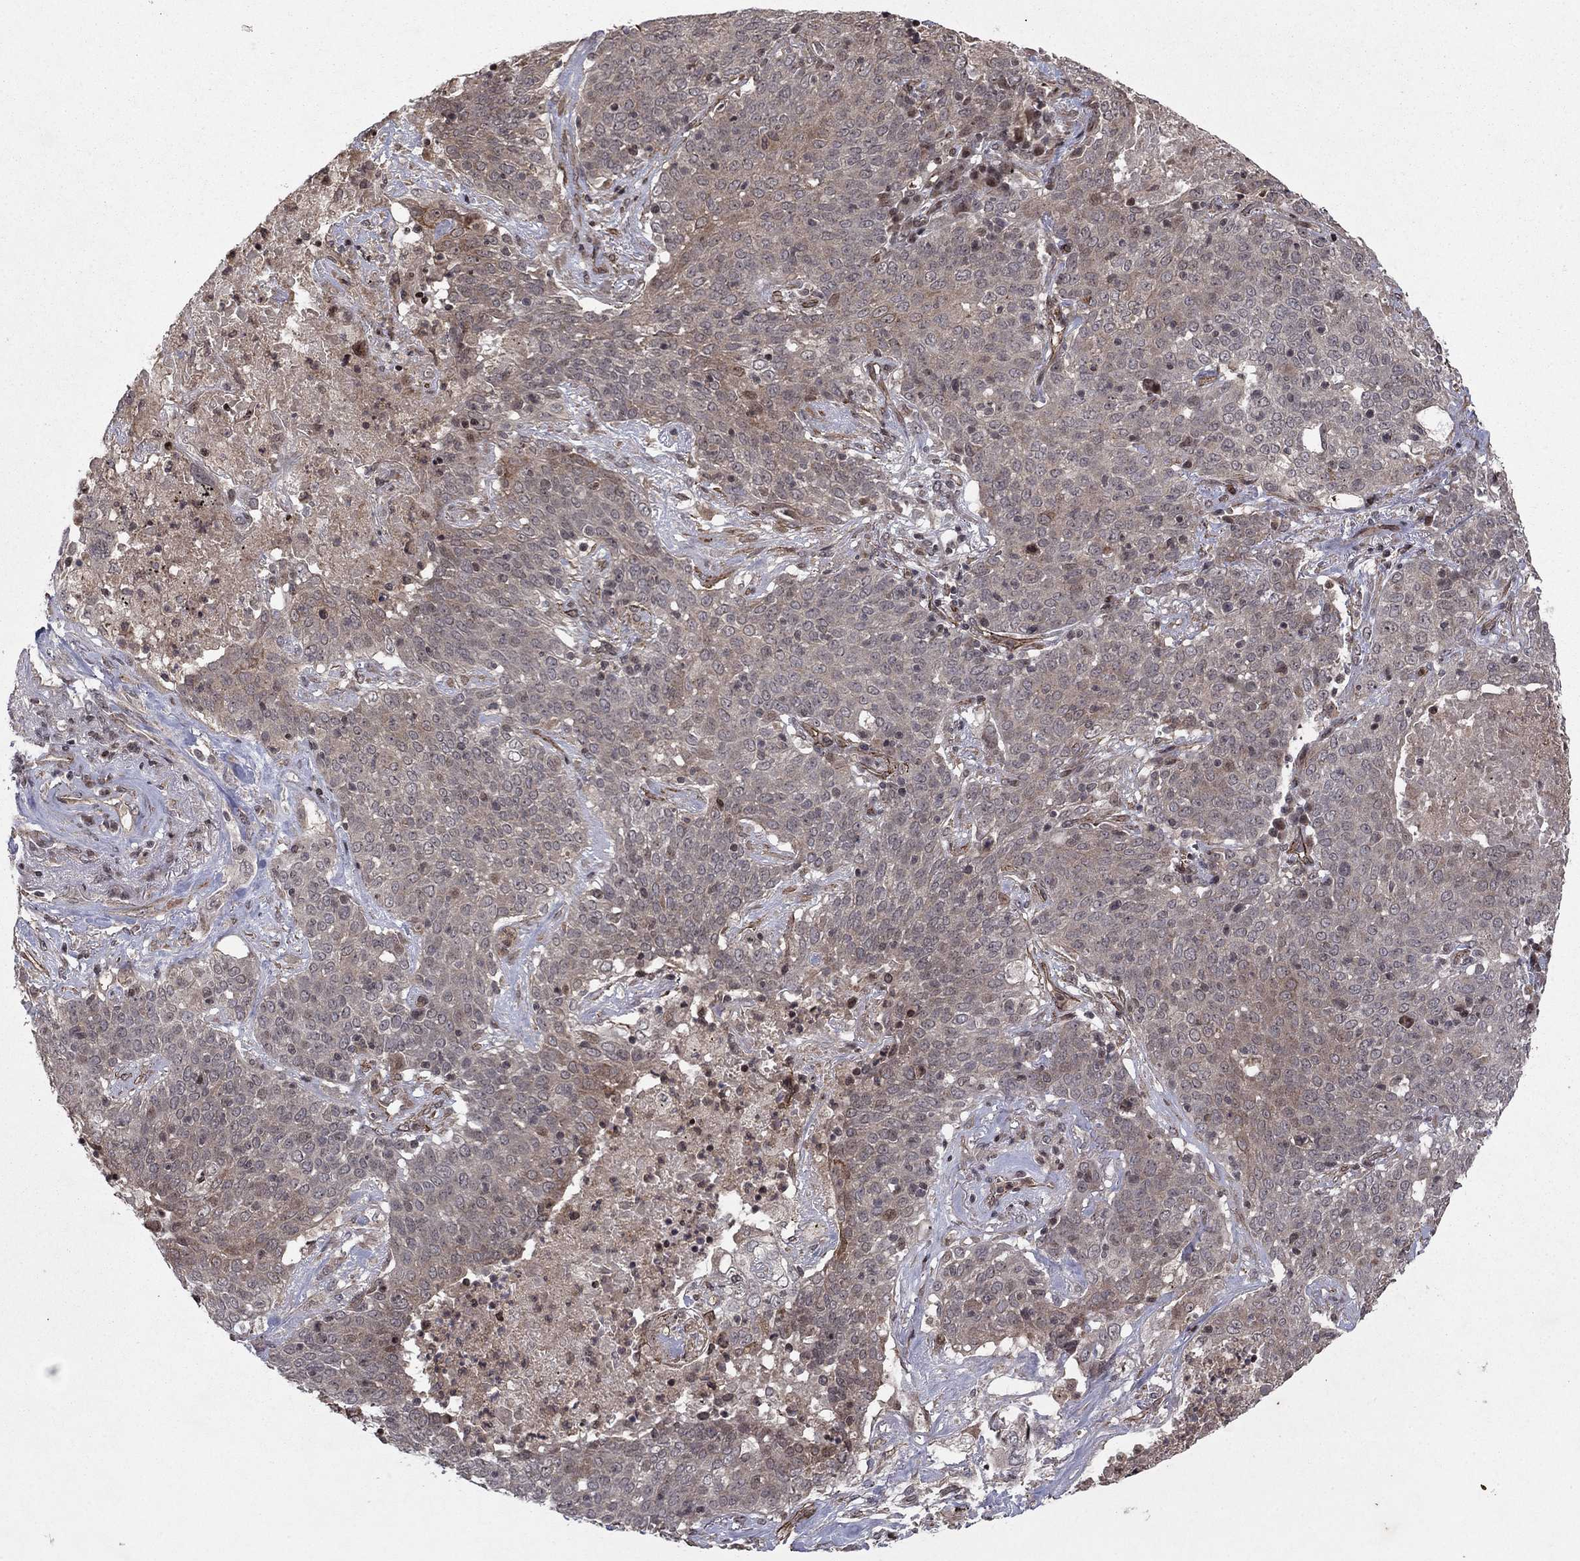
{"staining": {"intensity": "weak", "quantity": "25%-75%", "location": "cytoplasmic/membranous"}, "tissue": "lung cancer", "cell_type": "Tumor cells", "image_type": "cancer", "snomed": [{"axis": "morphology", "description": "Squamous cell carcinoma, NOS"}, {"axis": "topography", "description": "Lung"}], "caption": "A histopathology image of human lung cancer (squamous cell carcinoma) stained for a protein shows weak cytoplasmic/membranous brown staining in tumor cells.", "gene": "SORBS1", "patient": {"sex": "male", "age": 82}}